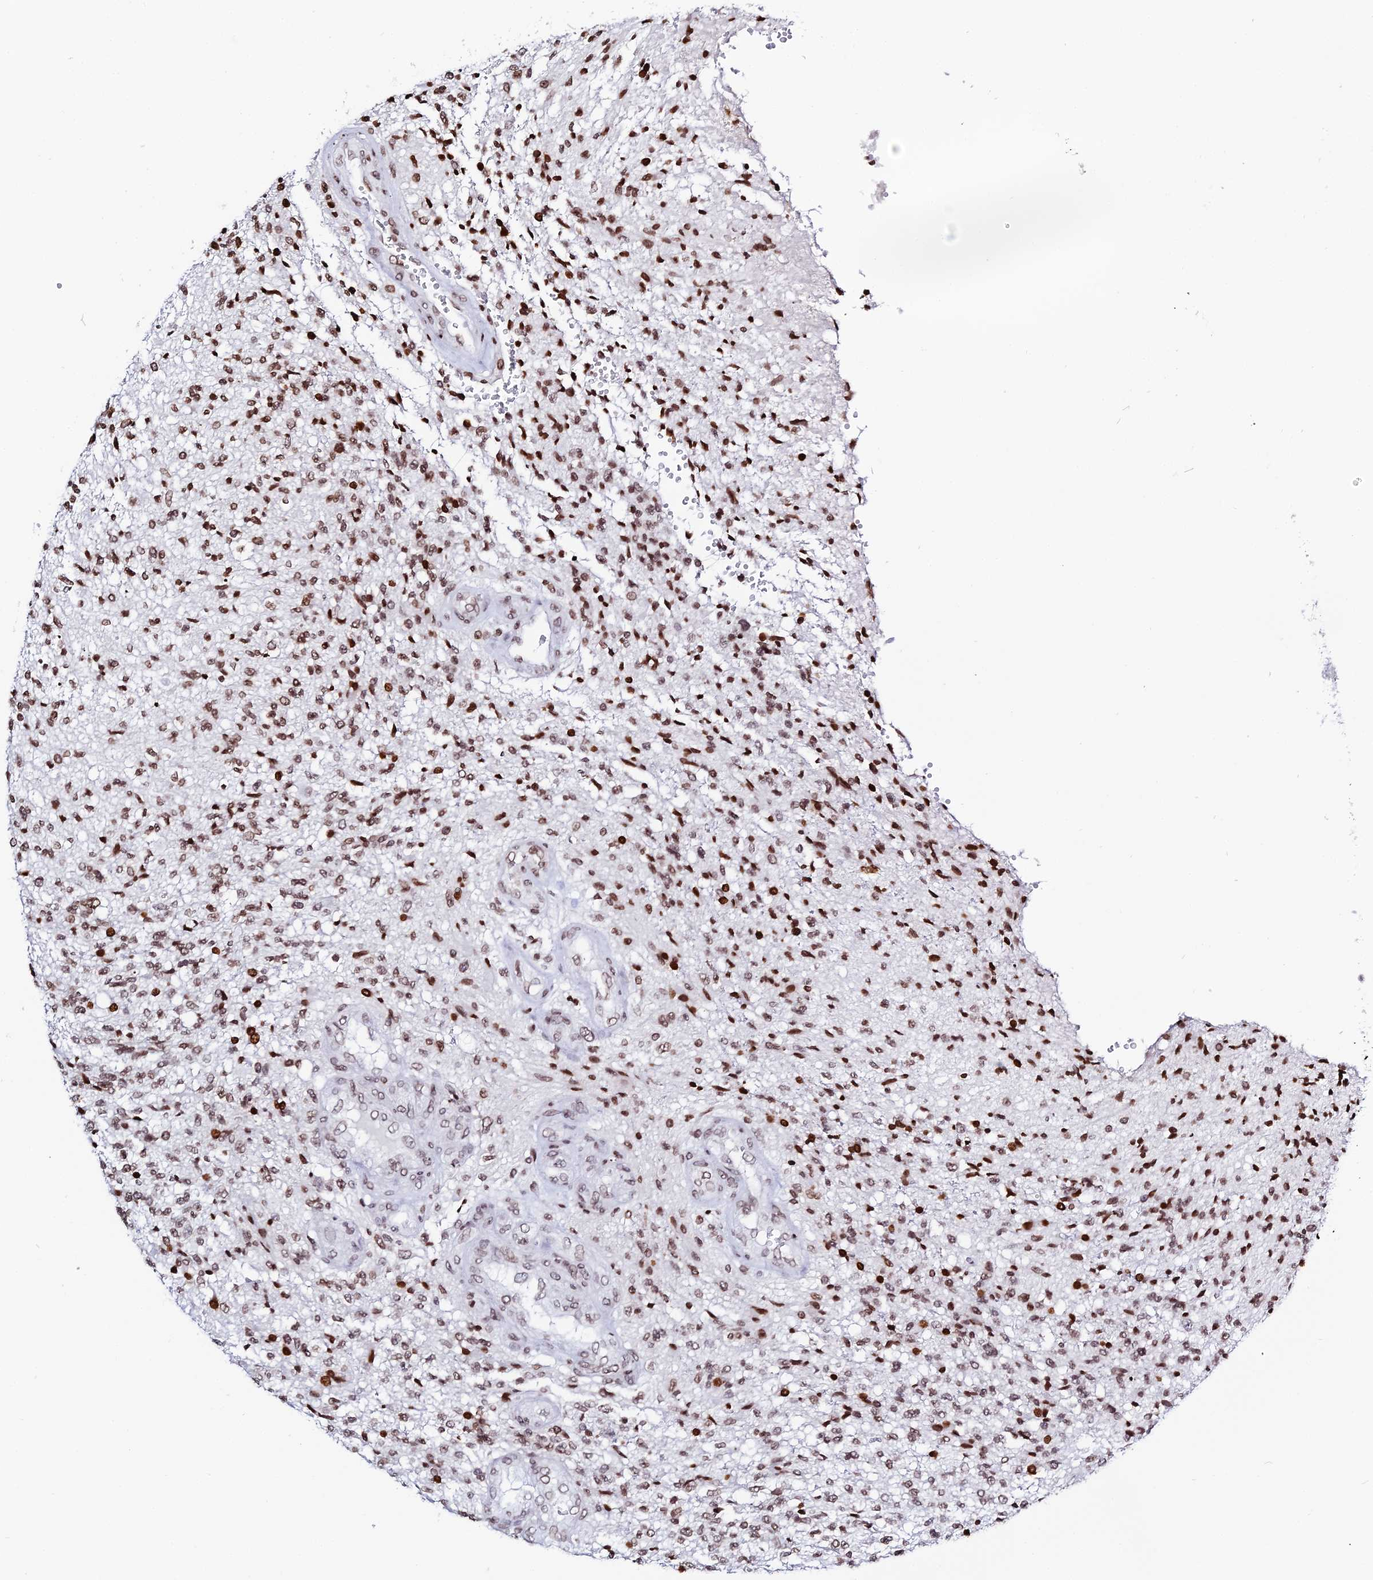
{"staining": {"intensity": "moderate", "quantity": ">75%", "location": "nuclear"}, "tissue": "glioma", "cell_type": "Tumor cells", "image_type": "cancer", "snomed": [{"axis": "morphology", "description": "Glioma, malignant, High grade"}, {"axis": "topography", "description": "Brain"}], "caption": "This is an image of immunohistochemistry (IHC) staining of glioma, which shows moderate staining in the nuclear of tumor cells.", "gene": "MACROH2A2", "patient": {"sex": "male", "age": 56}}